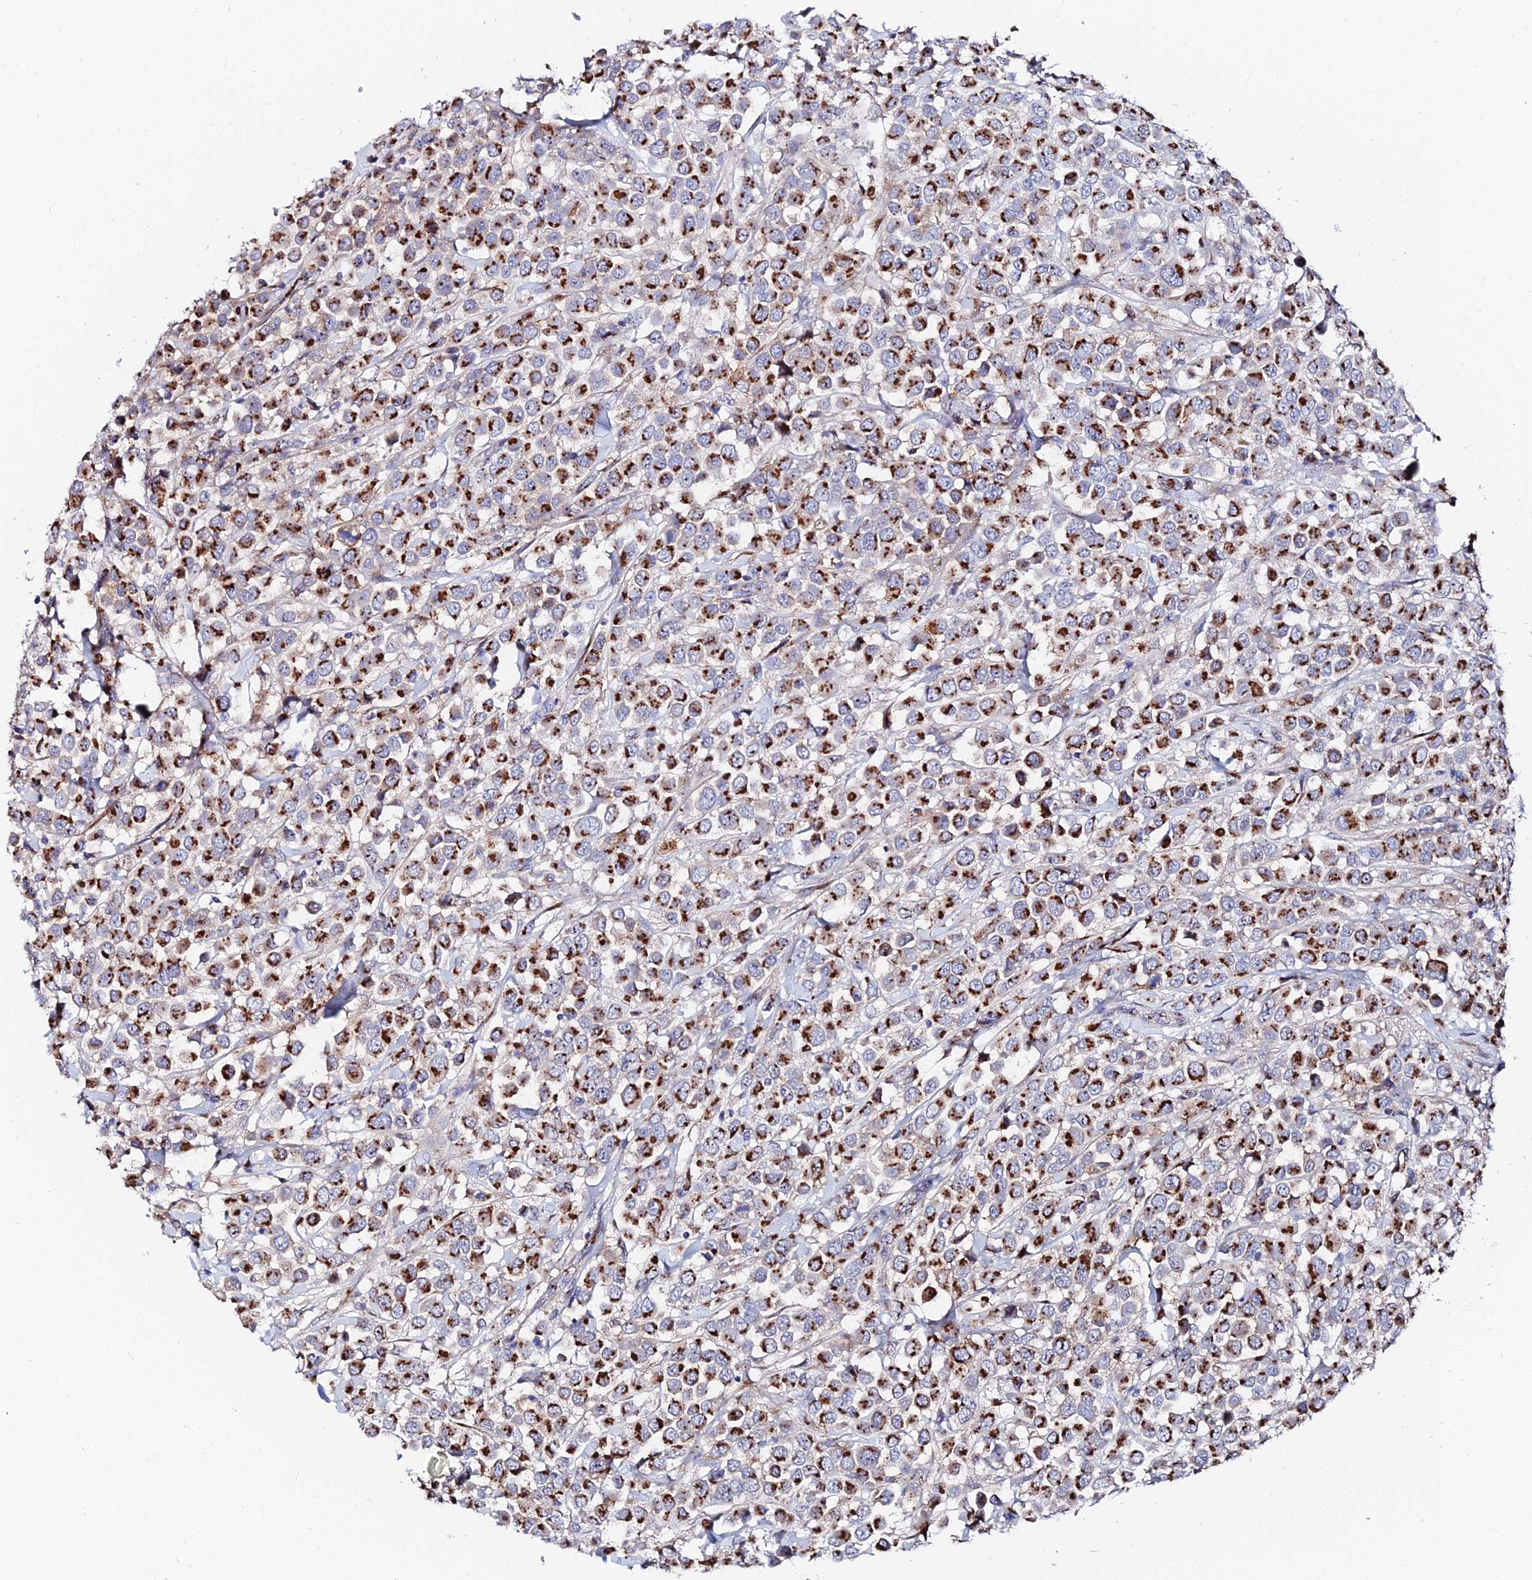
{"staining": {"intensity": "strong", "quantity": ">75%", "location": "cytoplasmic/membranous"}, "tissue": "breast cancer", "cell_type": "Tumor cells", "image_type": "cancer", "snomed": [{"axis": "morphology", "description": "Duct carcinoma"}, {"axis": "topography", "description": "Breast"}], "caption": "Human invasive ductal carcinoma (breast) stained with a protein marker reveals strong staining in tumor cells.", "gene": "BORCS8", "patient": {"sex": "female", "age": 61}}